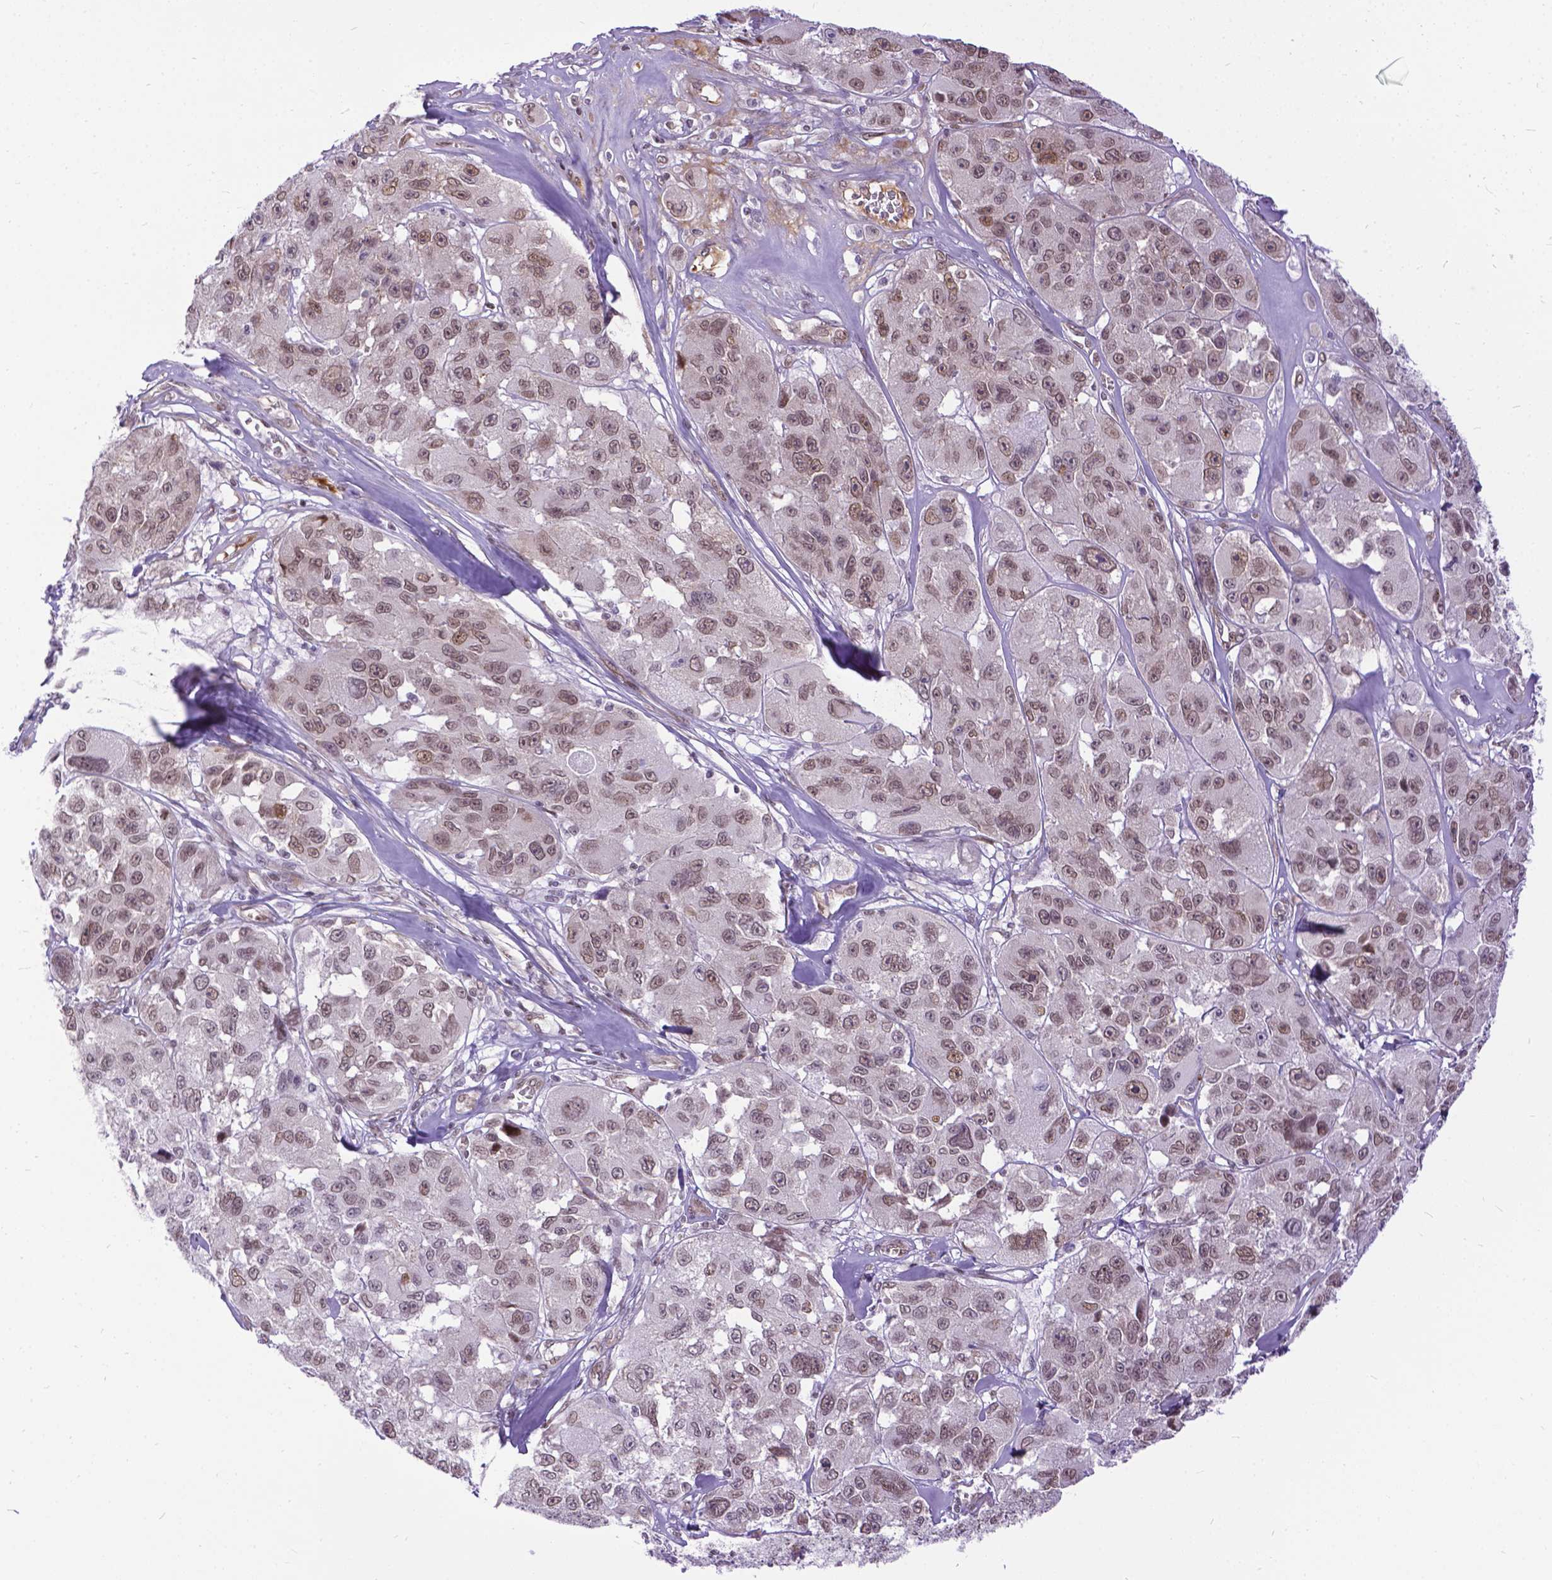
{"staining": {"intensity": "weak", "quantity": ">75%", "location": "nuclear"}, "tissue": "melanoma", "cell_type": "Tumor cells", "image_type": "cancer", "snomed": [{"axis": "morphology", "description": "Malignant melanoma, NOS"}, {"axis": "topography", "description": "Skin"}], "caption": "Malignant melanoma tissue demonstrates weak nuclear expression in approximately >75% of tumor cells, visualized by immunohistochemistry.", "gene": "FAM124B", "patient": {"sex": "female", "age": 66}}